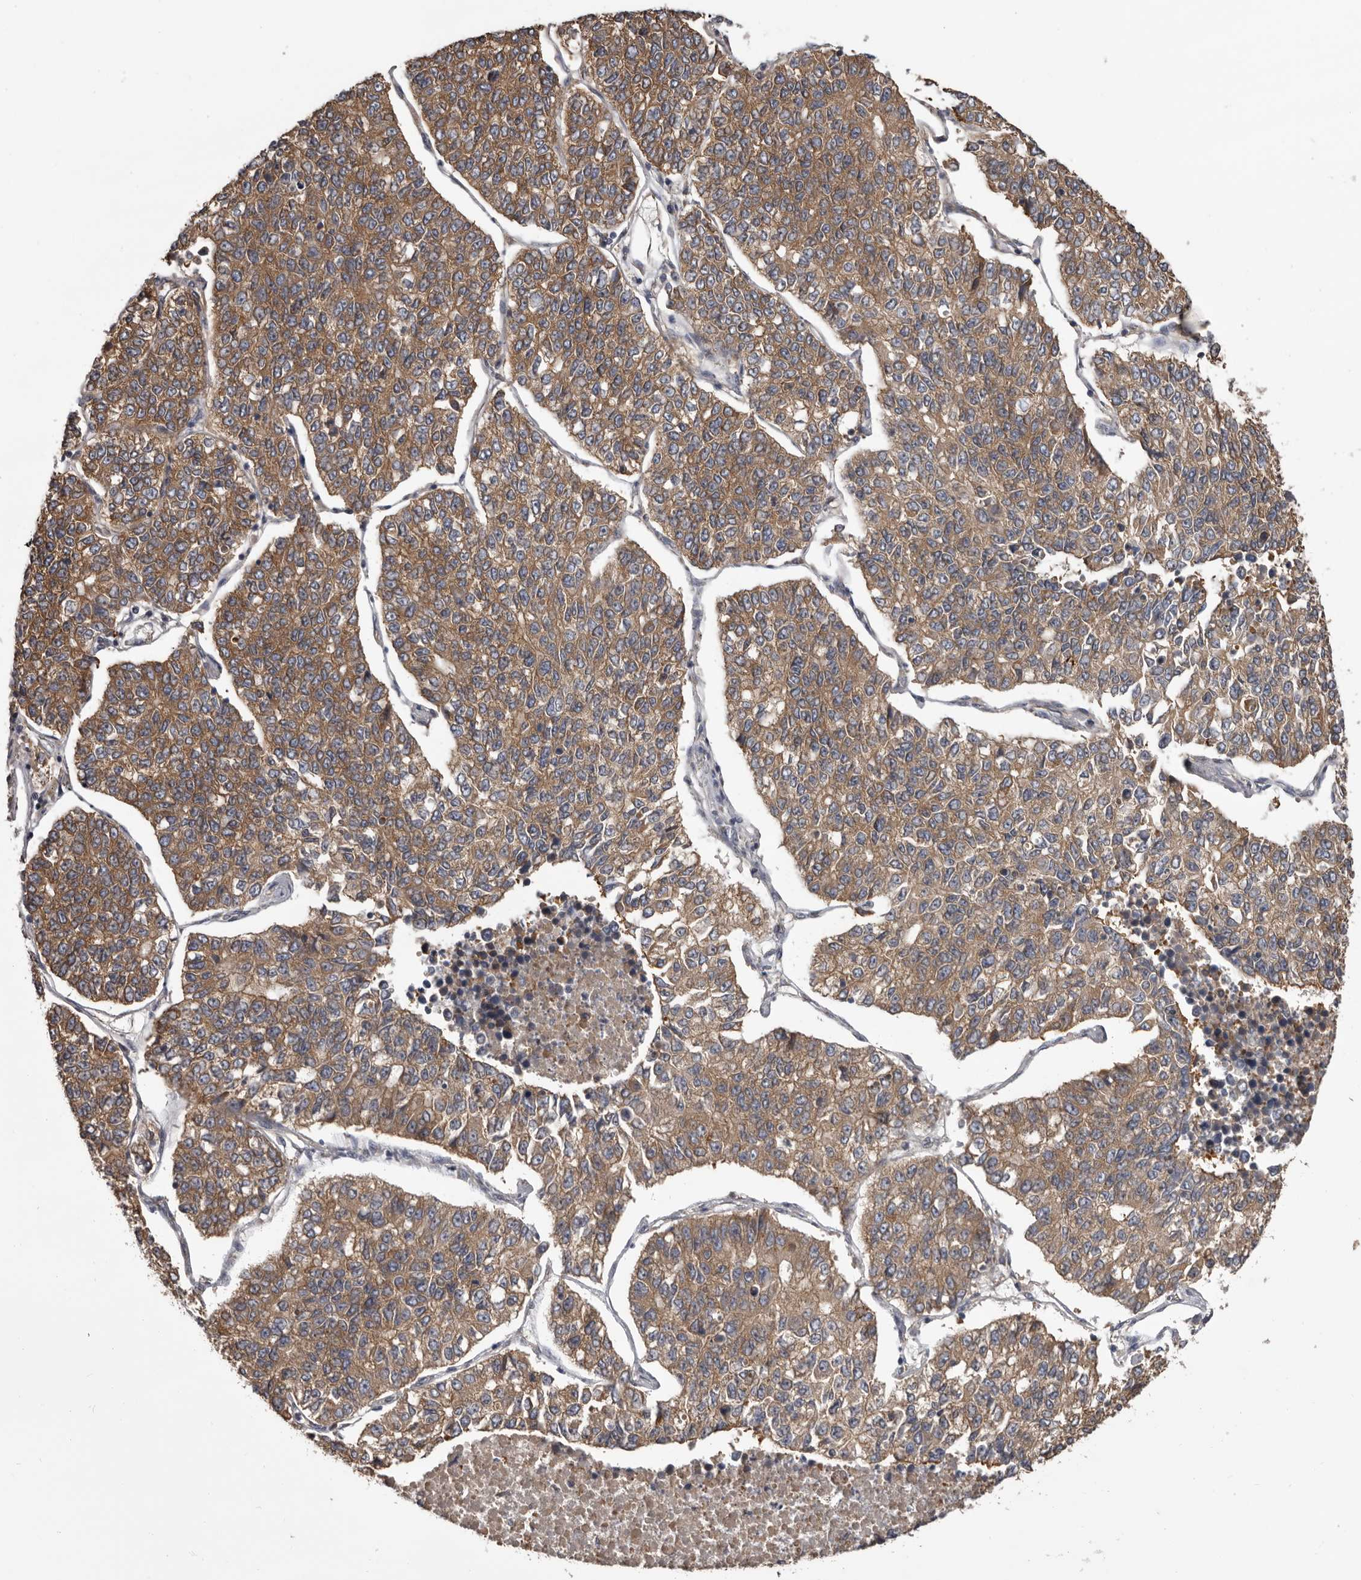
{"staining": {"intensity": "moderate", "quantity": ">75%", "location": "cytoplasmic/membranous"}, "tissue": "lung cancer", "cell_type": "Tumor cells", "image_type": "cancer", "snomed": [{"axis": "morphology", "description": "Adenocarcinoma, NOS"}, {"axis": "topography", "description": "Lung"}], "caption": "Immunohistochemical staining of human adenocarcinoma (lung) displays medium levels of moderate cytoplasmic/membranous staining in about >75% of tumor cells.", "gene": "DARS1", "patient": {"sex": "male", "age": 49}}